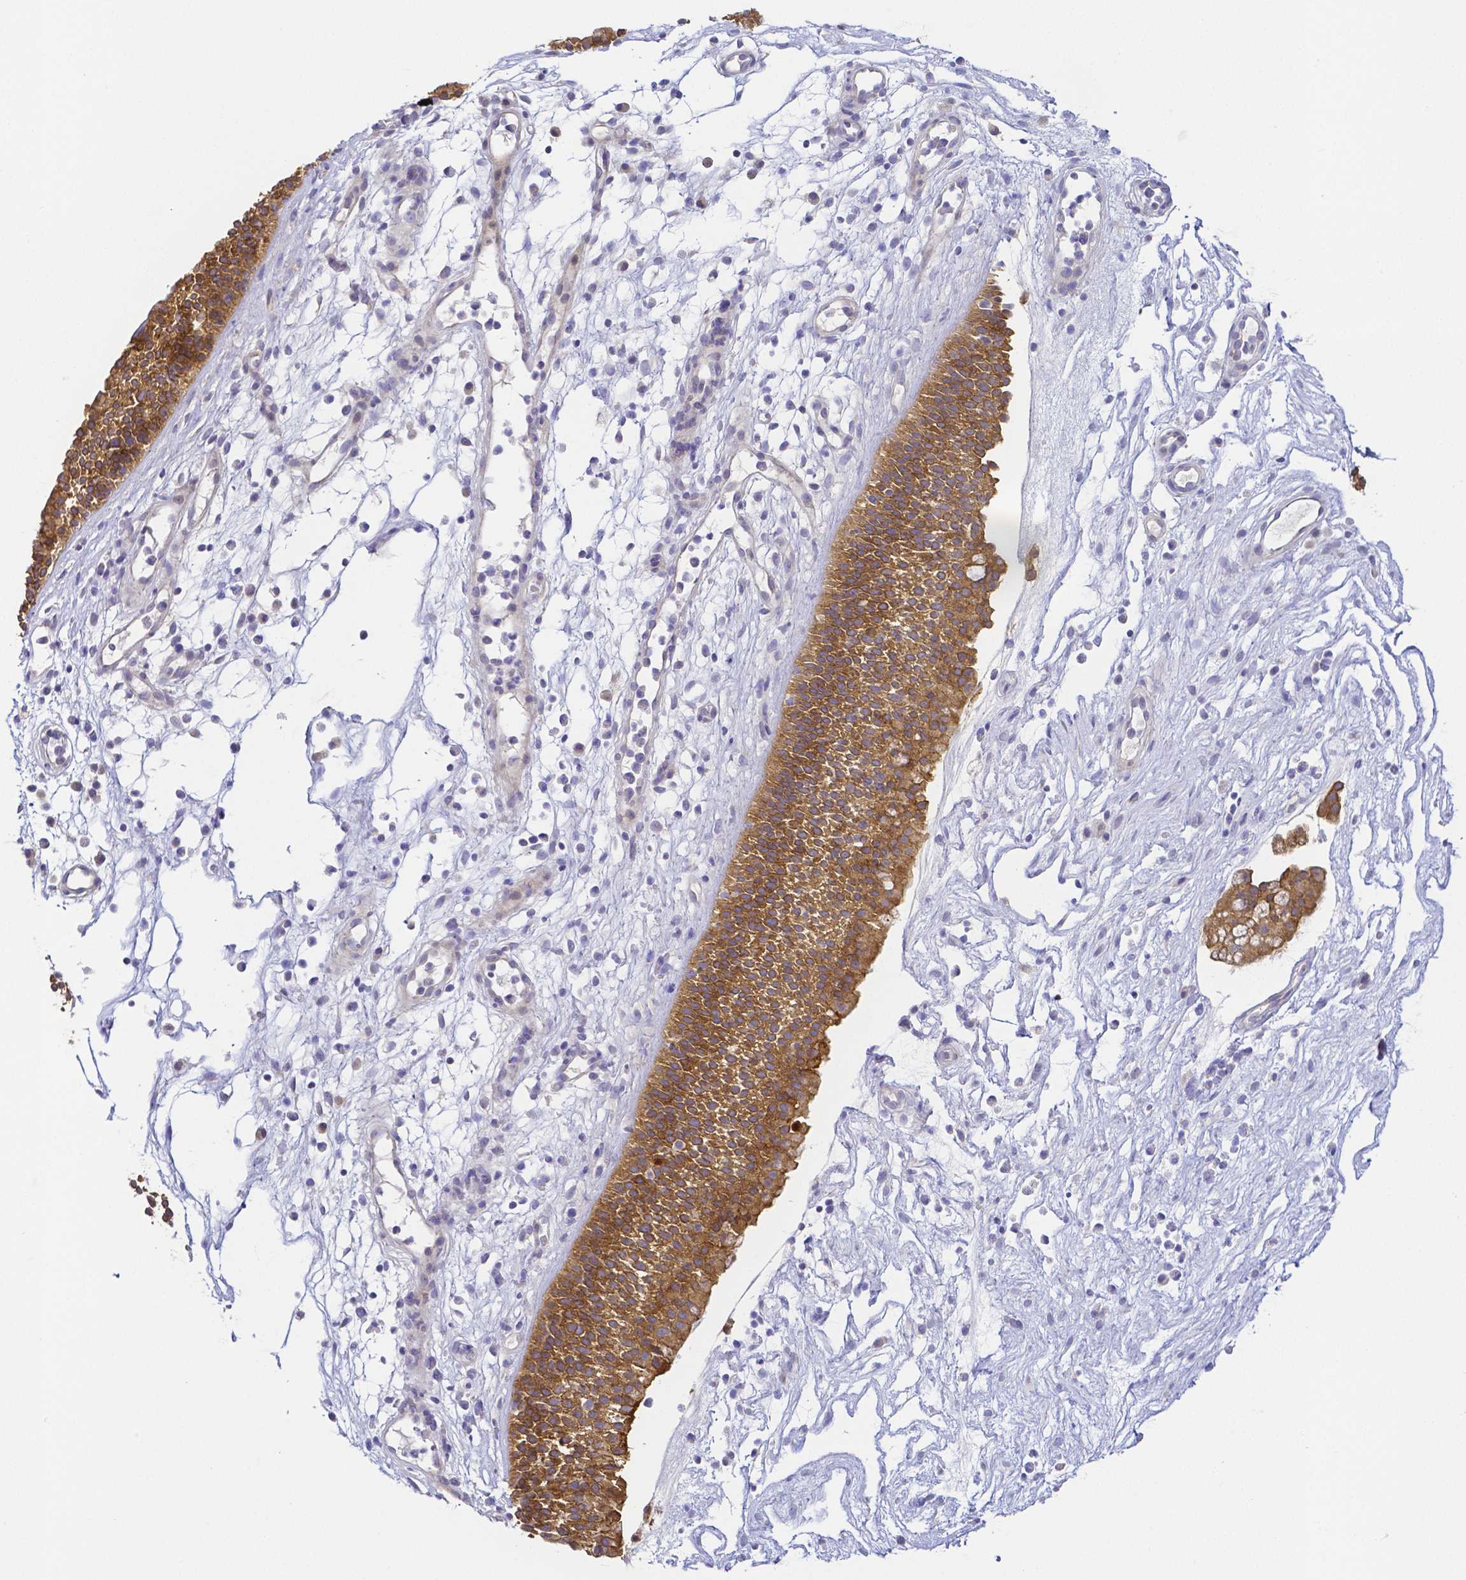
{"staining": {"intensity": "moderate", "quantity": ">75%", "location": "cytoplasmic/membranous"}, "tissue": "nasopharynx", "cell_type": "Respiratory epithelial cells", "image_type": "normal", "snomed": [{"axis": "morphology", "description": "Normal tissue, NOS"}, {"axis": "topography", "description": "Nasopharynx"}], "caption": "Immunohistochemistry micrograph of unremarkable nasopharynx: human nasopharynx stained using immunohistochemistry reveals medium levels of moderate protein expression localized specifically in the cytoplasmic/membranous of respiratory epithelial cells, appearing as a cytoplasmic/membranous brown color.", "gene": "PKP3", "patient": {"sex": "male", "age": 56}}